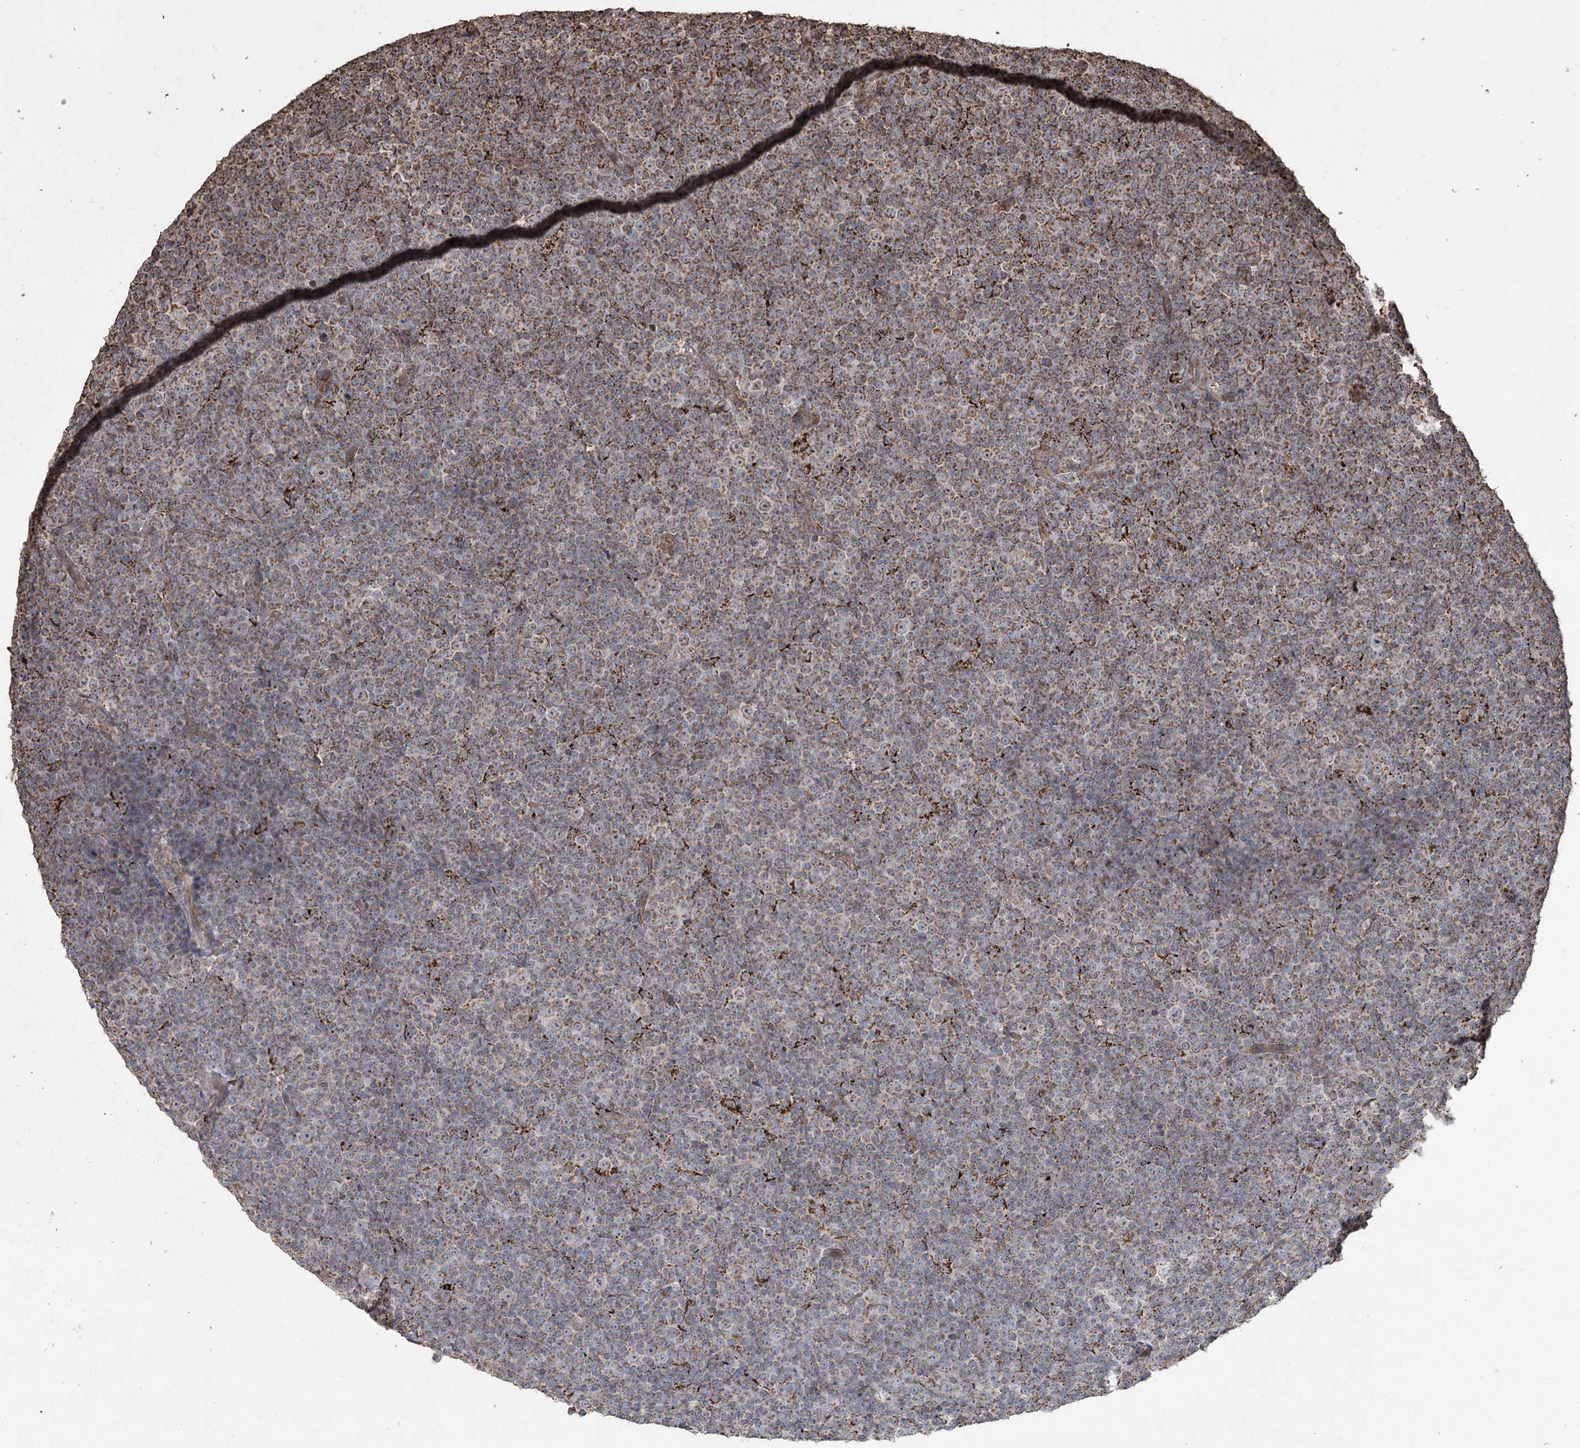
{"staining": {"intensity": "weak", "quantity": "25%-75%", "location": "cytoplasmic/membranous"}, "tissue": "lymphoma", "cell_type": "Tumor cells", "image_type": "cancer", "snomed": [{"axis": "morphology", "description": "Malignant lymphoma, non-Hodgkin's type, Low grade"}, {"axis": "topography", "description": "Lymph node"}], "caption": "Protein staining of low-grade malignant lymphoma, non-Hodgkin's type tissue displays weak cytoplasmic/membranous expression in approximately 25%-75% of tumor cells.", "gene": "SLF2", "patient": {"sex": "female", "age": 67}}